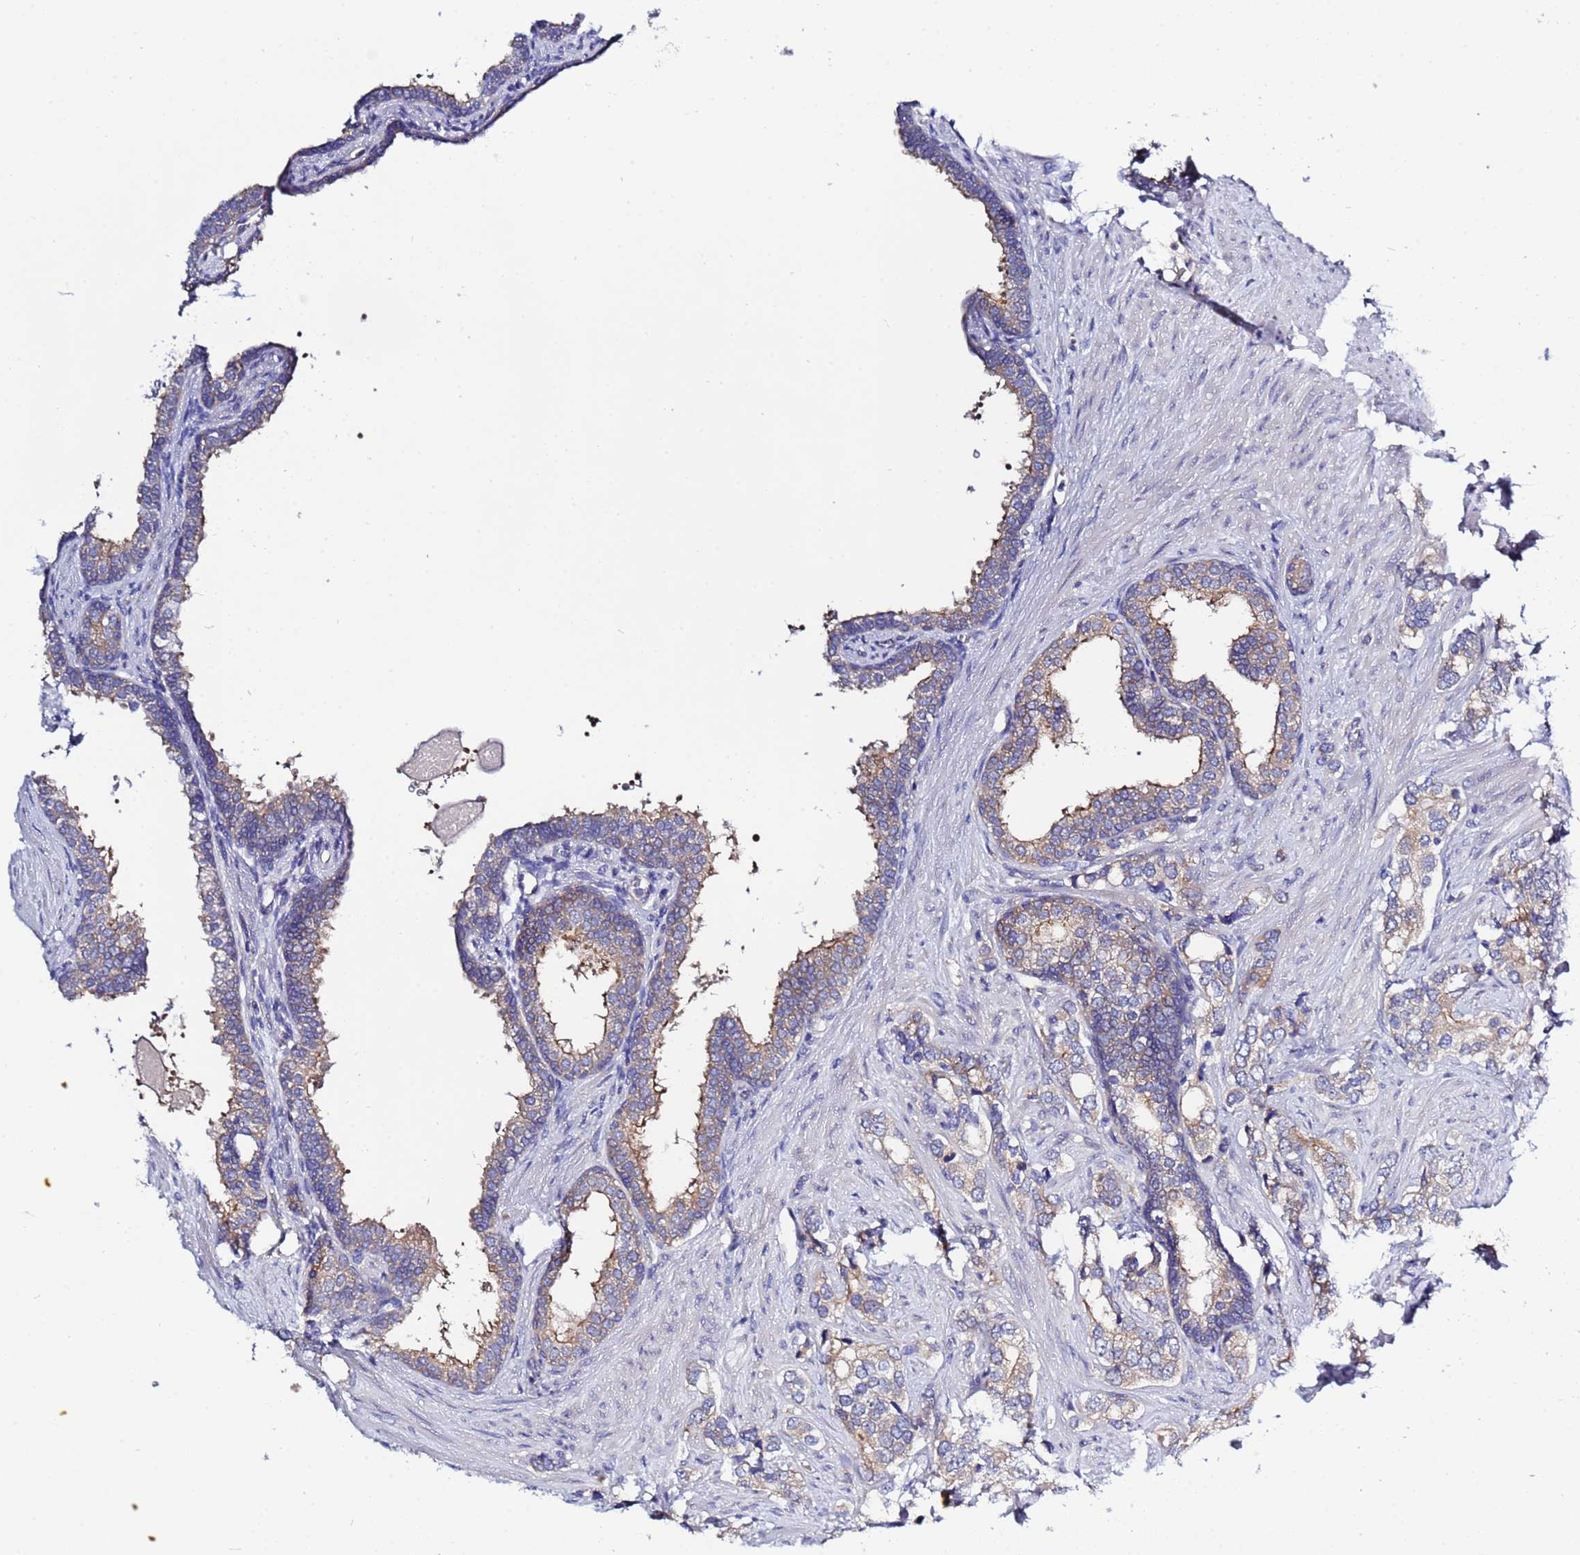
{"staining": {"intensity": "moderate", "quantity": "25%-75%", "location": "cytoplasmic/membranous"}, "tissue": "prostate cancer", "cell_type": "Tumor cells", "image_type": "cancer", "snomed": [{"axis": "morphology", "description": "Adenocarcinoma, High grade"}, {"axis": "topography", "description": "Prostate"}], "caption": "Prostate high-grade adenocarcinoma stained for a protein (brown) displays moderate cytoplasmic/membranous positive staining in about 25%-75% of tumor cells.", "gene": "RC3H2", "patient": {"sex": "male", "age": 66}}